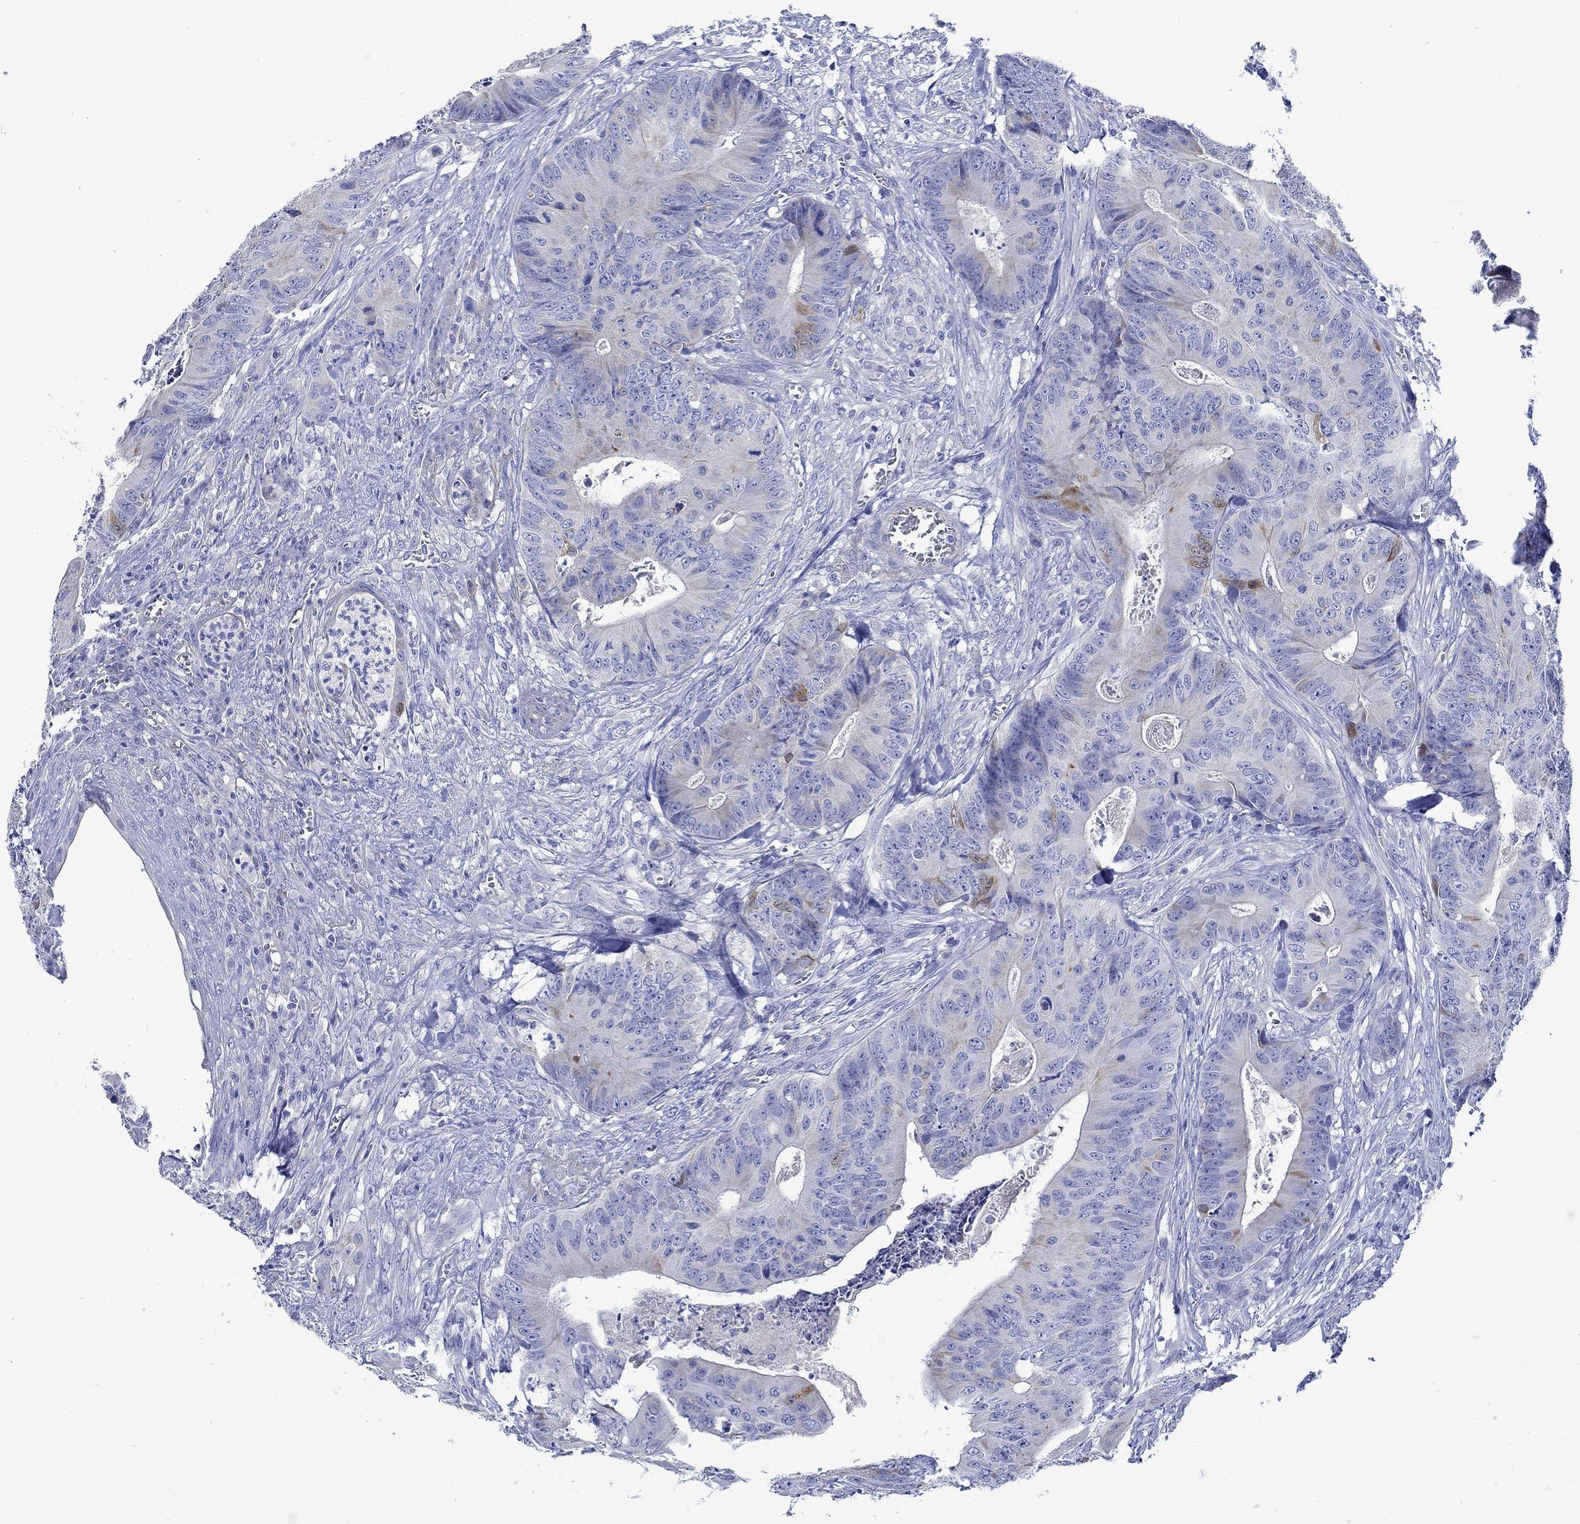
{"staining": {"intensity": "moderate", "quantity": "<25%", "location": "cytoplasmic/membranous"}, "tissue": "colorectal cancer", "cell_type": "Tumor cells", "image_type": "cancer", "snomed": [{"axis": "morphology", "description": "Adenocarcinoma, NOS"}, {"axis": "topography", "description": "Colon"}], "caption": "The image displays staining of colorectal adenocarcinoma, revealing moderate cytoplasmic/membranous protein positivity (brown color) within tumor cells.", "gene": "CPLX2", "patient": {"sex": "male", "age": 84}}